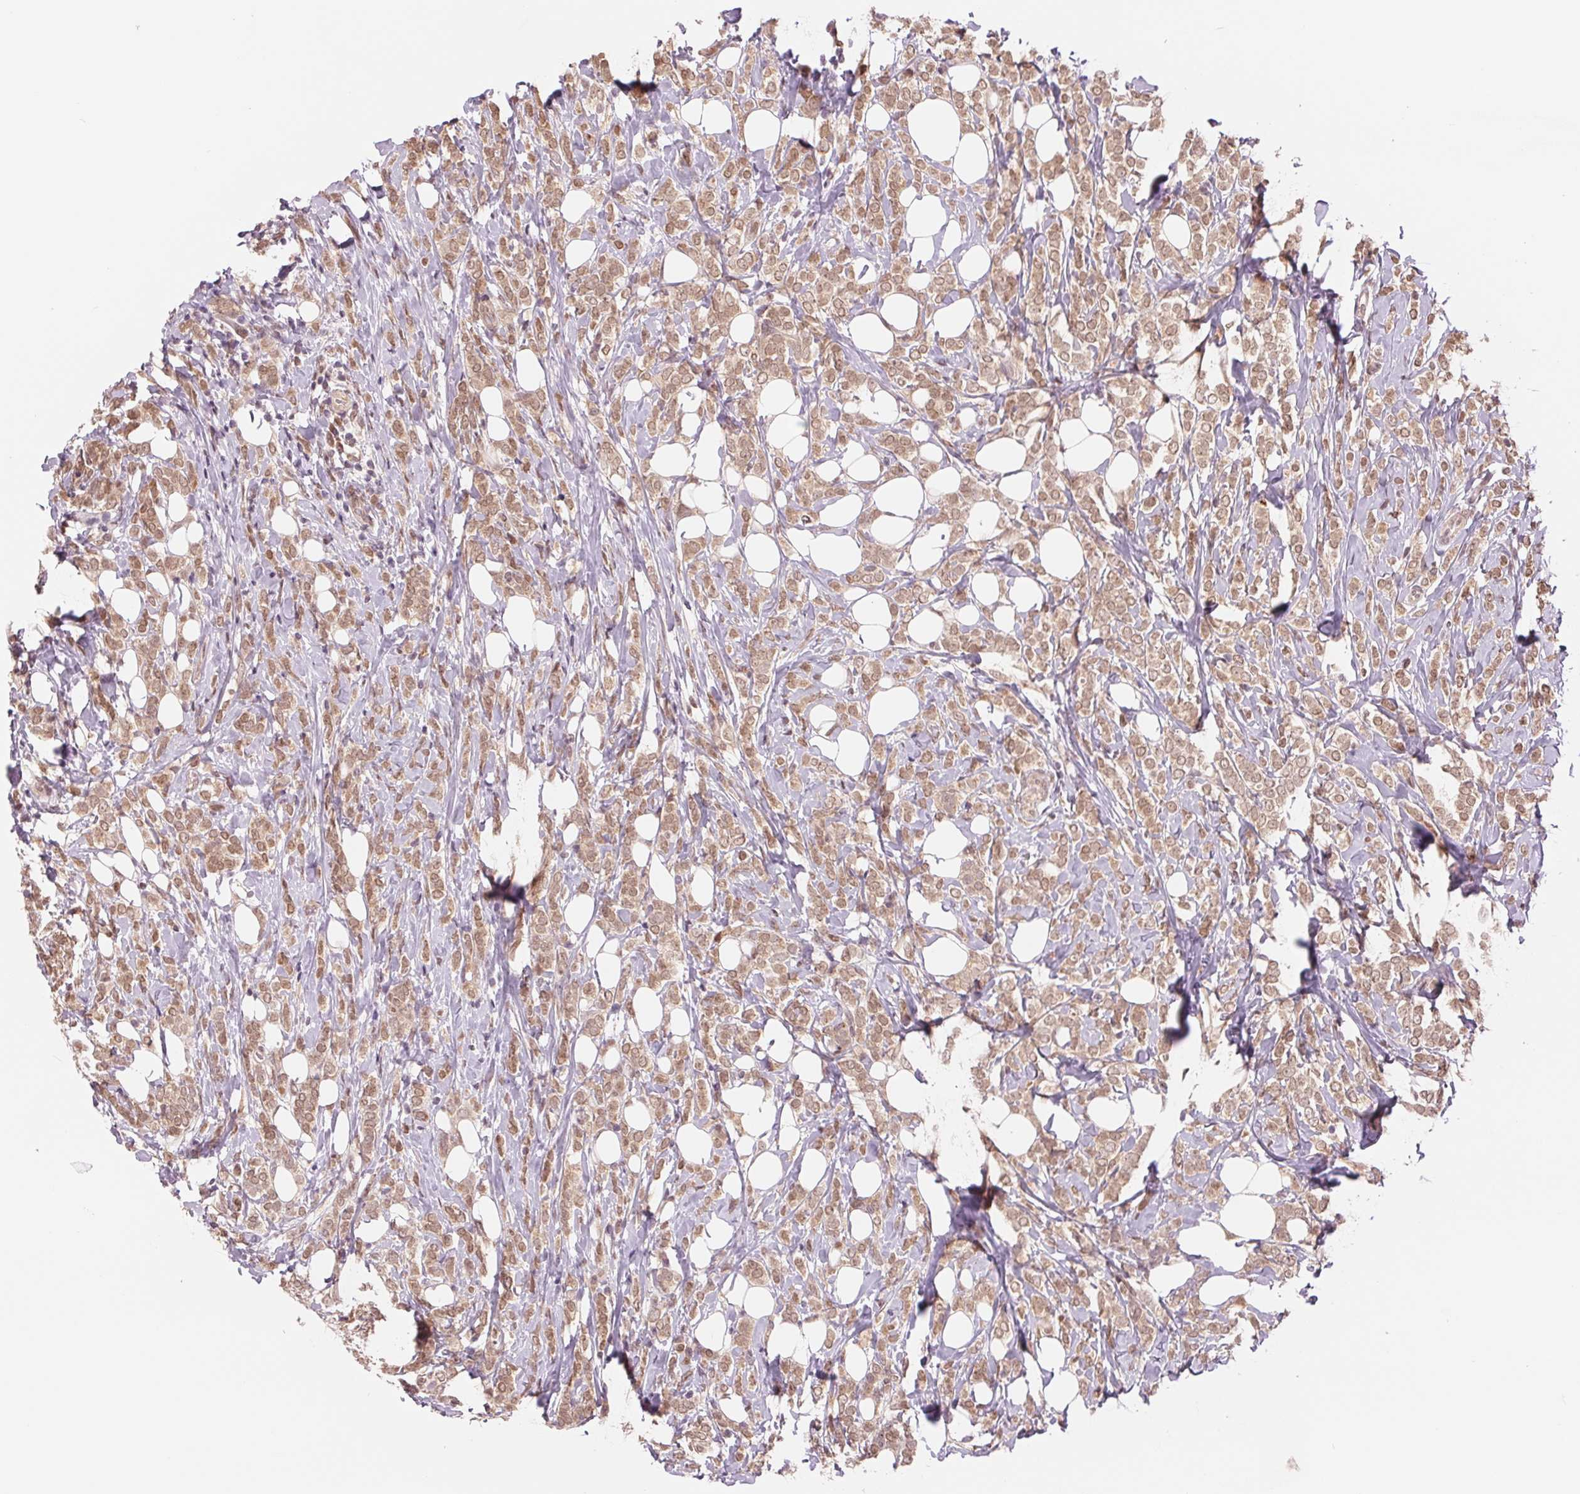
{"staining": {"intensity": "weak", "quantity": ">75%", "location": "cytoplasmic/membranous"}, "tissue": "breast cancer", "cell_type": "Tumor cells", "image_type": "cancer", "snomed": [{"axis": "morphology", "description": "Lobular carcinoma"}, {"axis": "topography", "description": "Breast"}], "caption": "IHC (DAB) staining of breast cancer shows weak cytoplasmic/membranous protein positivity in about >75% of tumor cells.", "gene": "ERI3", "patient": {"sex": "female", "age": 49}}